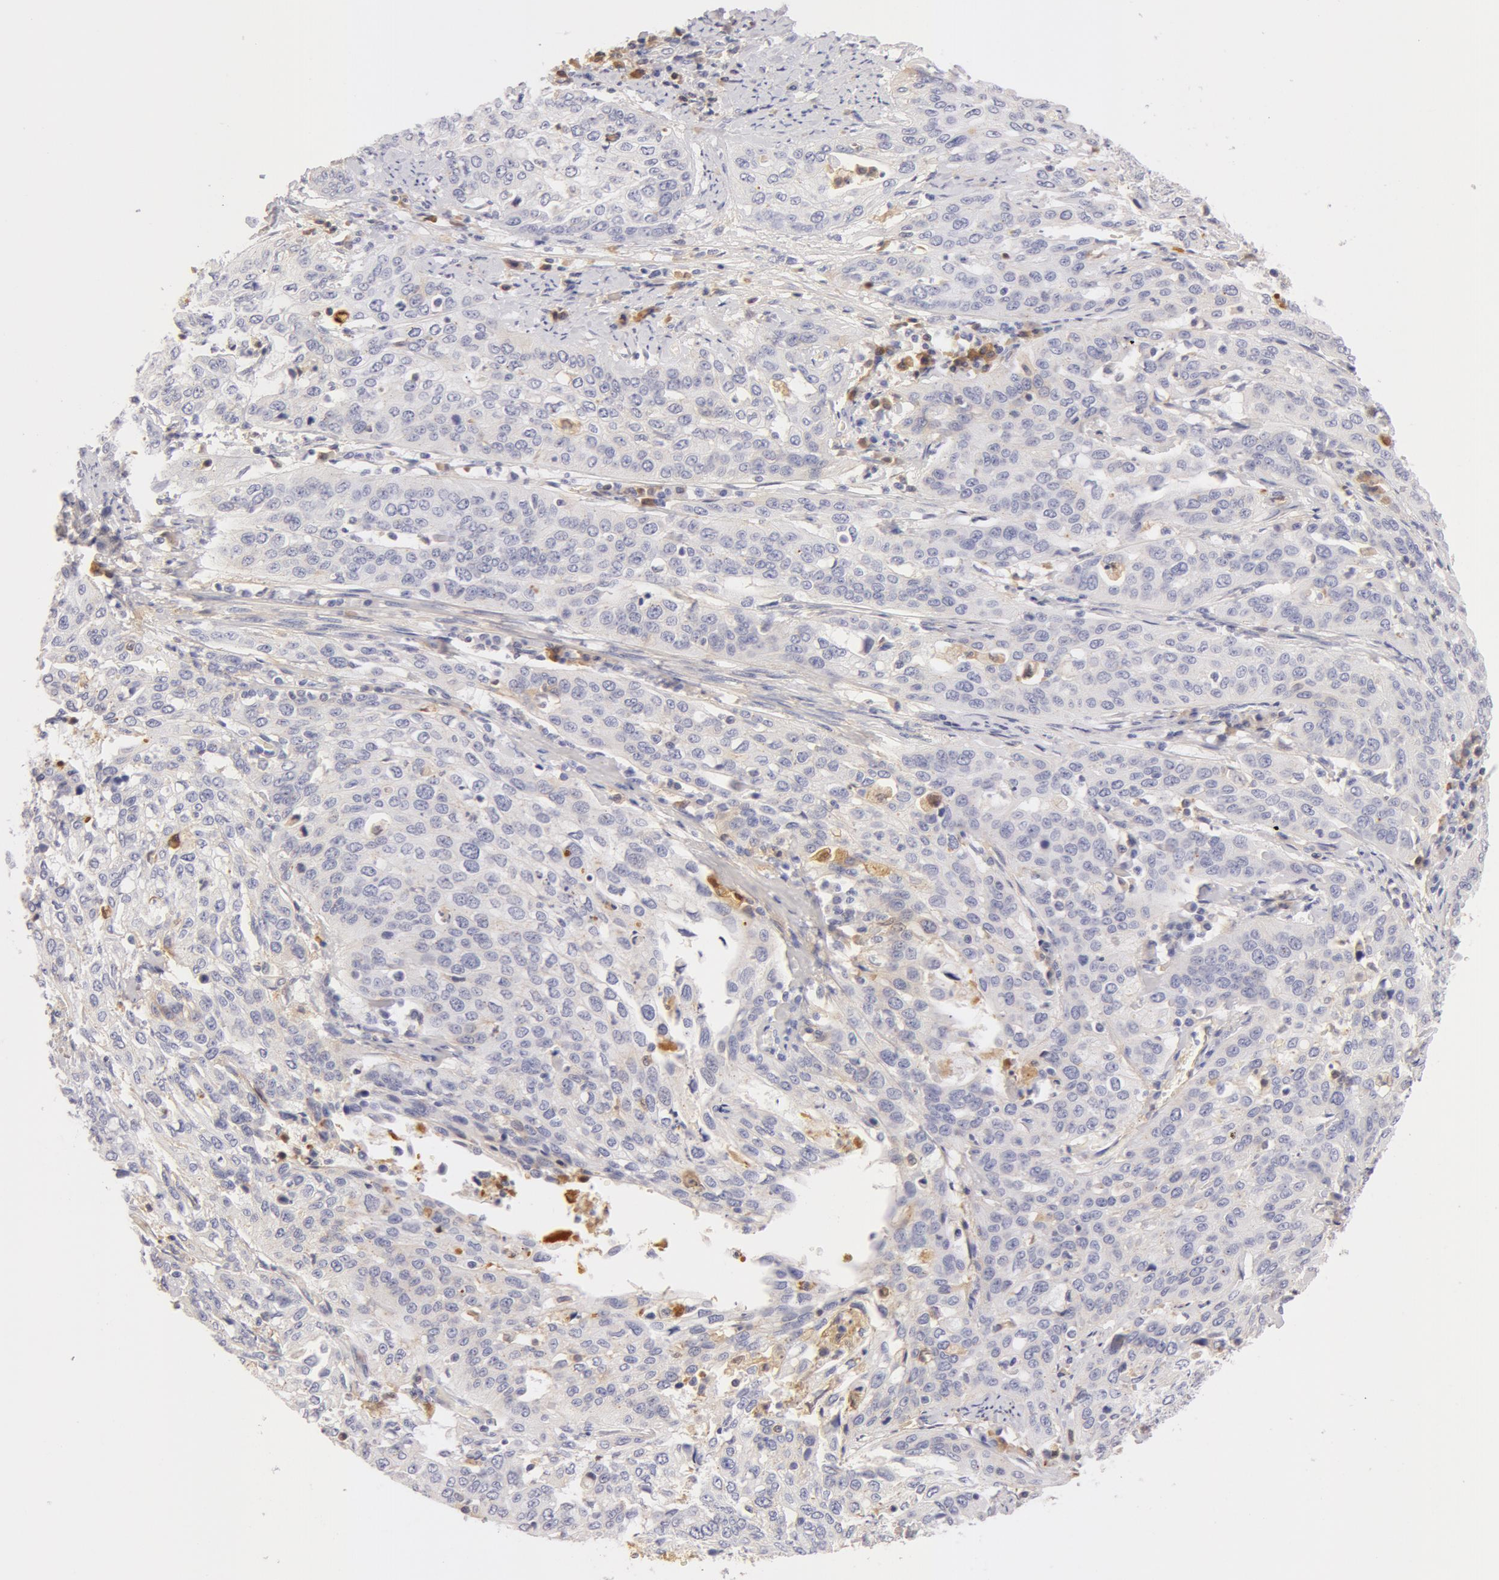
{"staining": {"intensity": "negative", "quantity": "none", "location": "none"}, "tissue": "cervical cancer", "cell_type": "Tumor cells", "image_type": "cancer", "snomed": [{"axis": "morphology", "description": "Squamous cell carcinoma, NOS"}, {"axis": "topography", "description": "Cervix"}], "caption": "Protein analysis of cervical squamous cell carcinoma exhibits no significant expression in tumor cells. Nuclei are stained in blue.", "gene": "GC", "patient": {"sex": "female", "age": 41}}